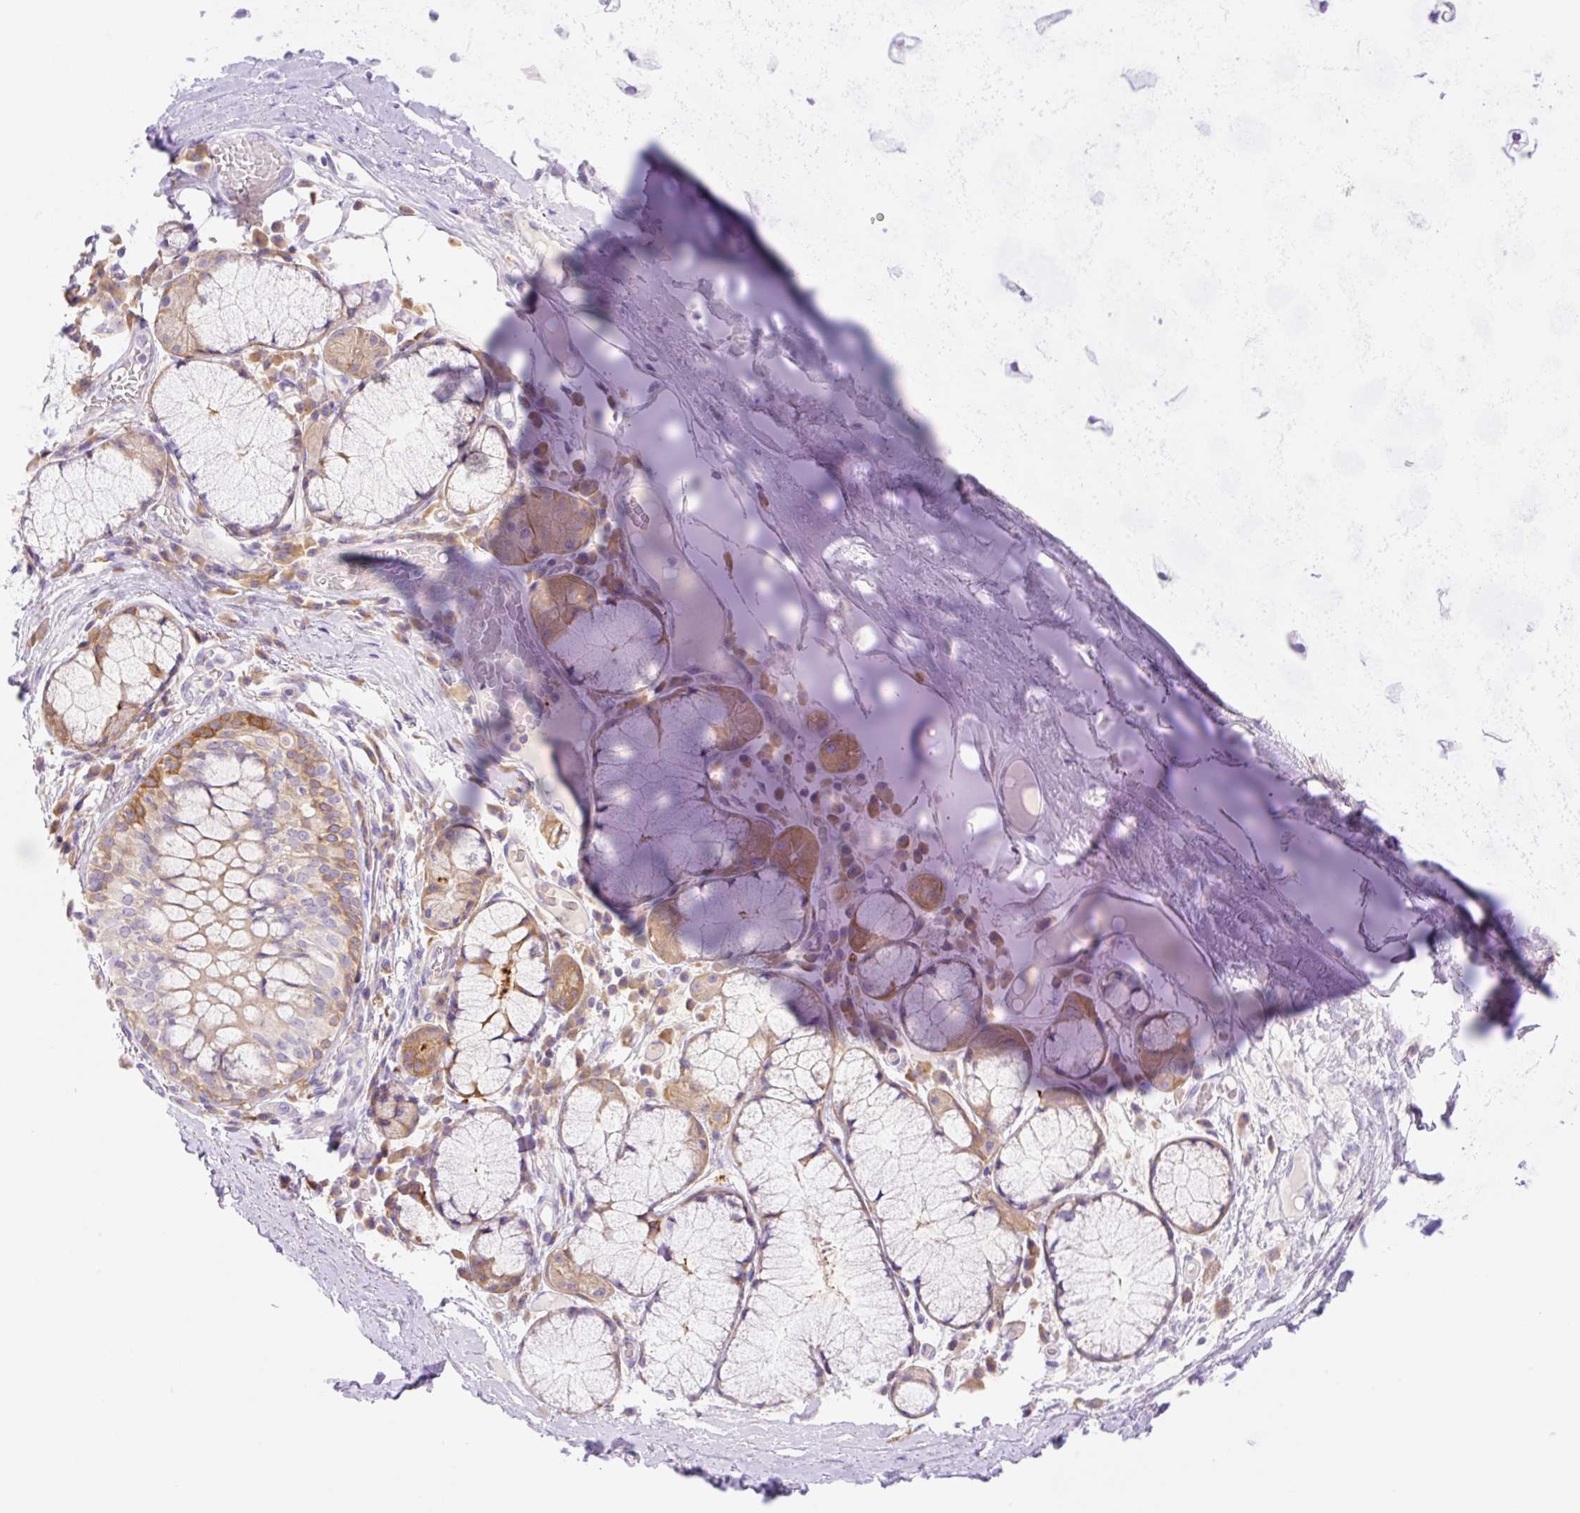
{"staining": {"intensity": "negative", "quantity": "none", "location": "none"}, "tissue": "adipose tissue", "cell_type": "Adipocytes", "image_type": "normal", "snomed": [{"axis": "morphology", "description": "Normal tissue, NOS"}, {"axis": "topography", "description": "Cartilage tissue"}, {"axis": "topography", "description": "Bronchus"}], "caption": "Human adipose tissue stained for a protein using immunohistochemistry demonstrates no expression in adipocytes.", "gene": "DENND5A", "patient": {"sex": "male", "age": 56}}